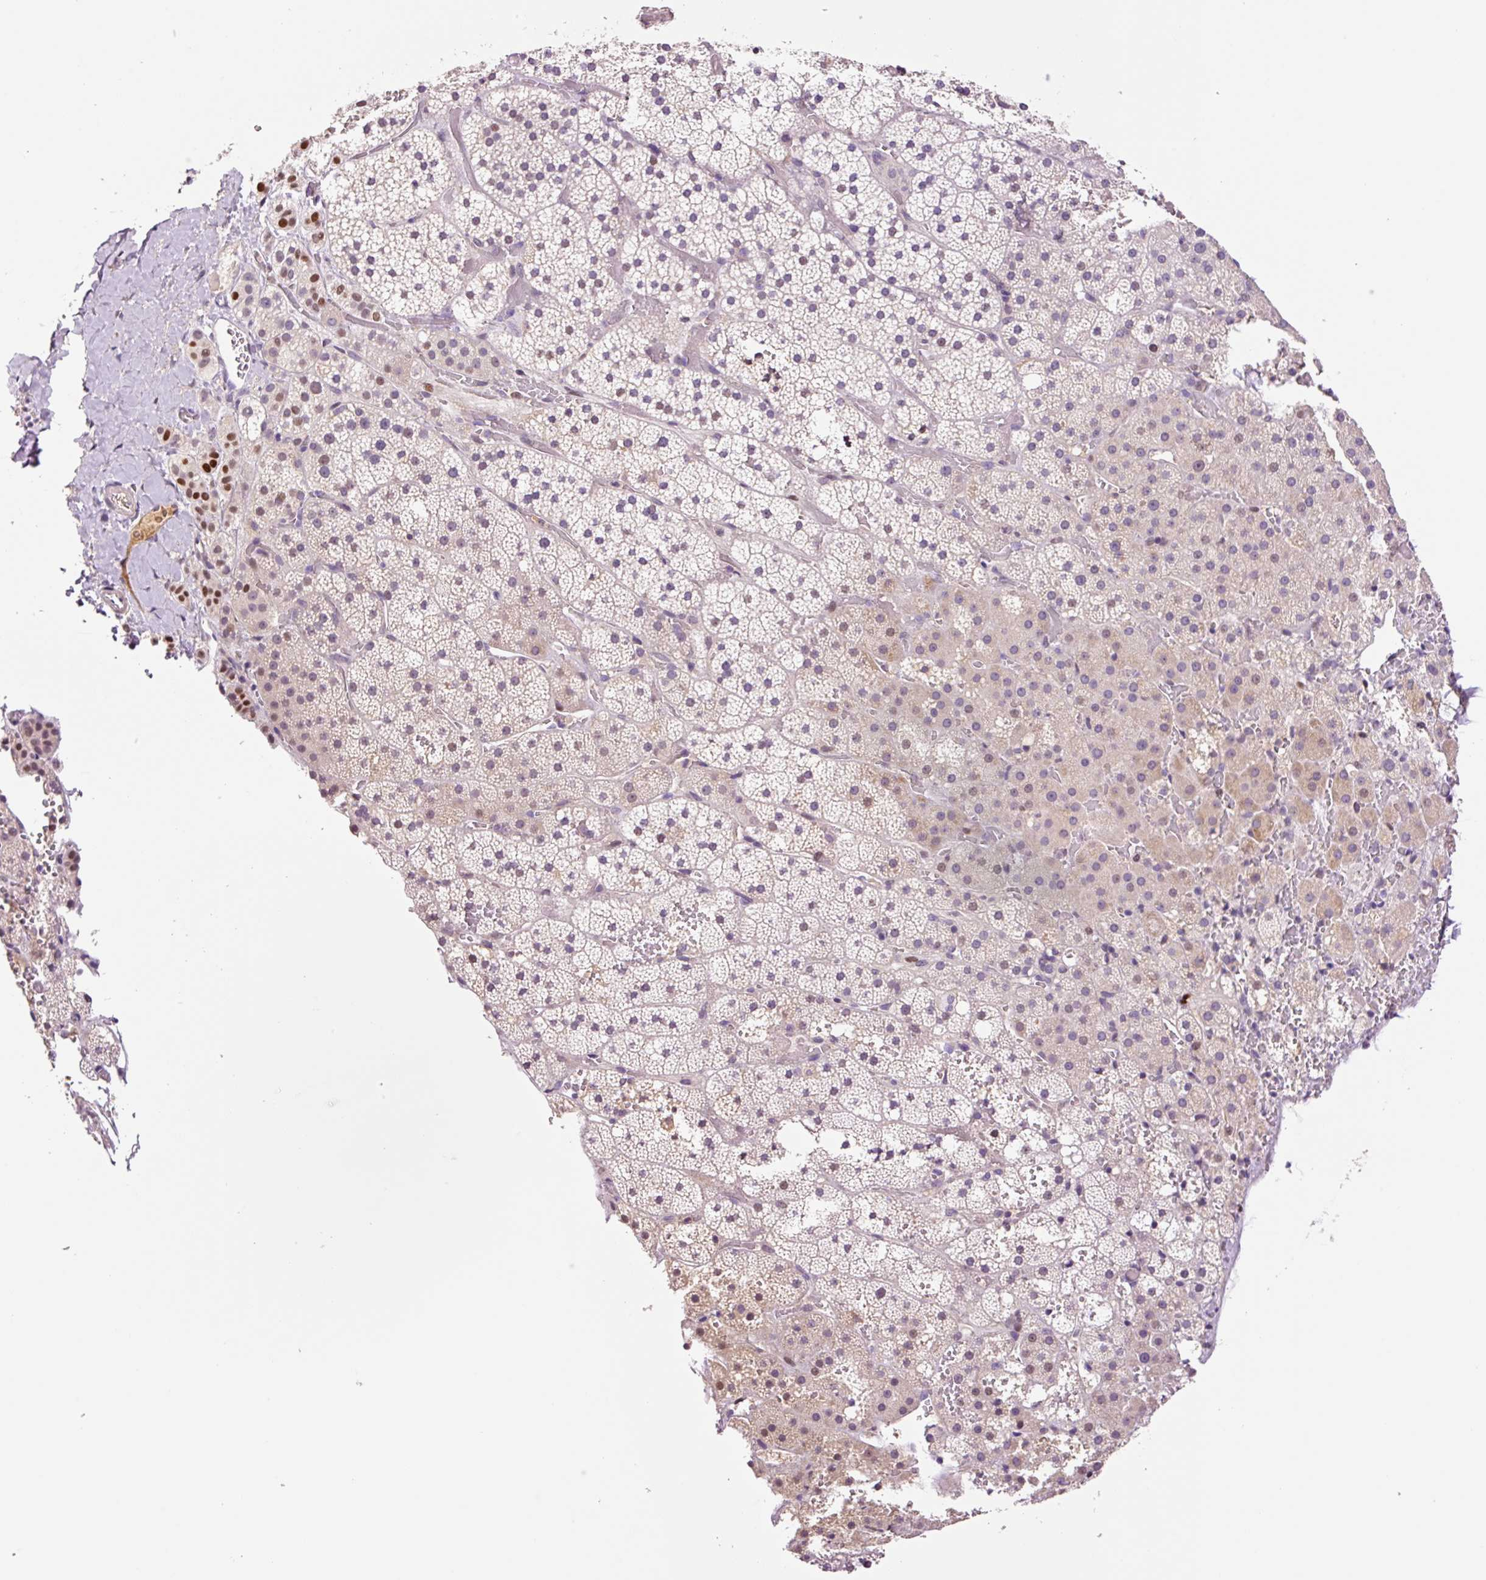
{"staining": {"intensity": "moderate", "quantity": "<25%", "location": "nuclear"}, "tissue": "adrenal gland", "cell_type": "Glandular cells", "image_type": "normal", "snomed": [{"axis": "morphology", "description": "Normal tissue, NOS"}, {"axis": "topography", "description": "Adrenal gland"}], "caption": "A brown stain labels moderate nuclear positivity of a protein in glandular cells of unremarkable adrenal gland.", "gene": "DPPA4", "patient": {"sex": "male", "age": 53}}